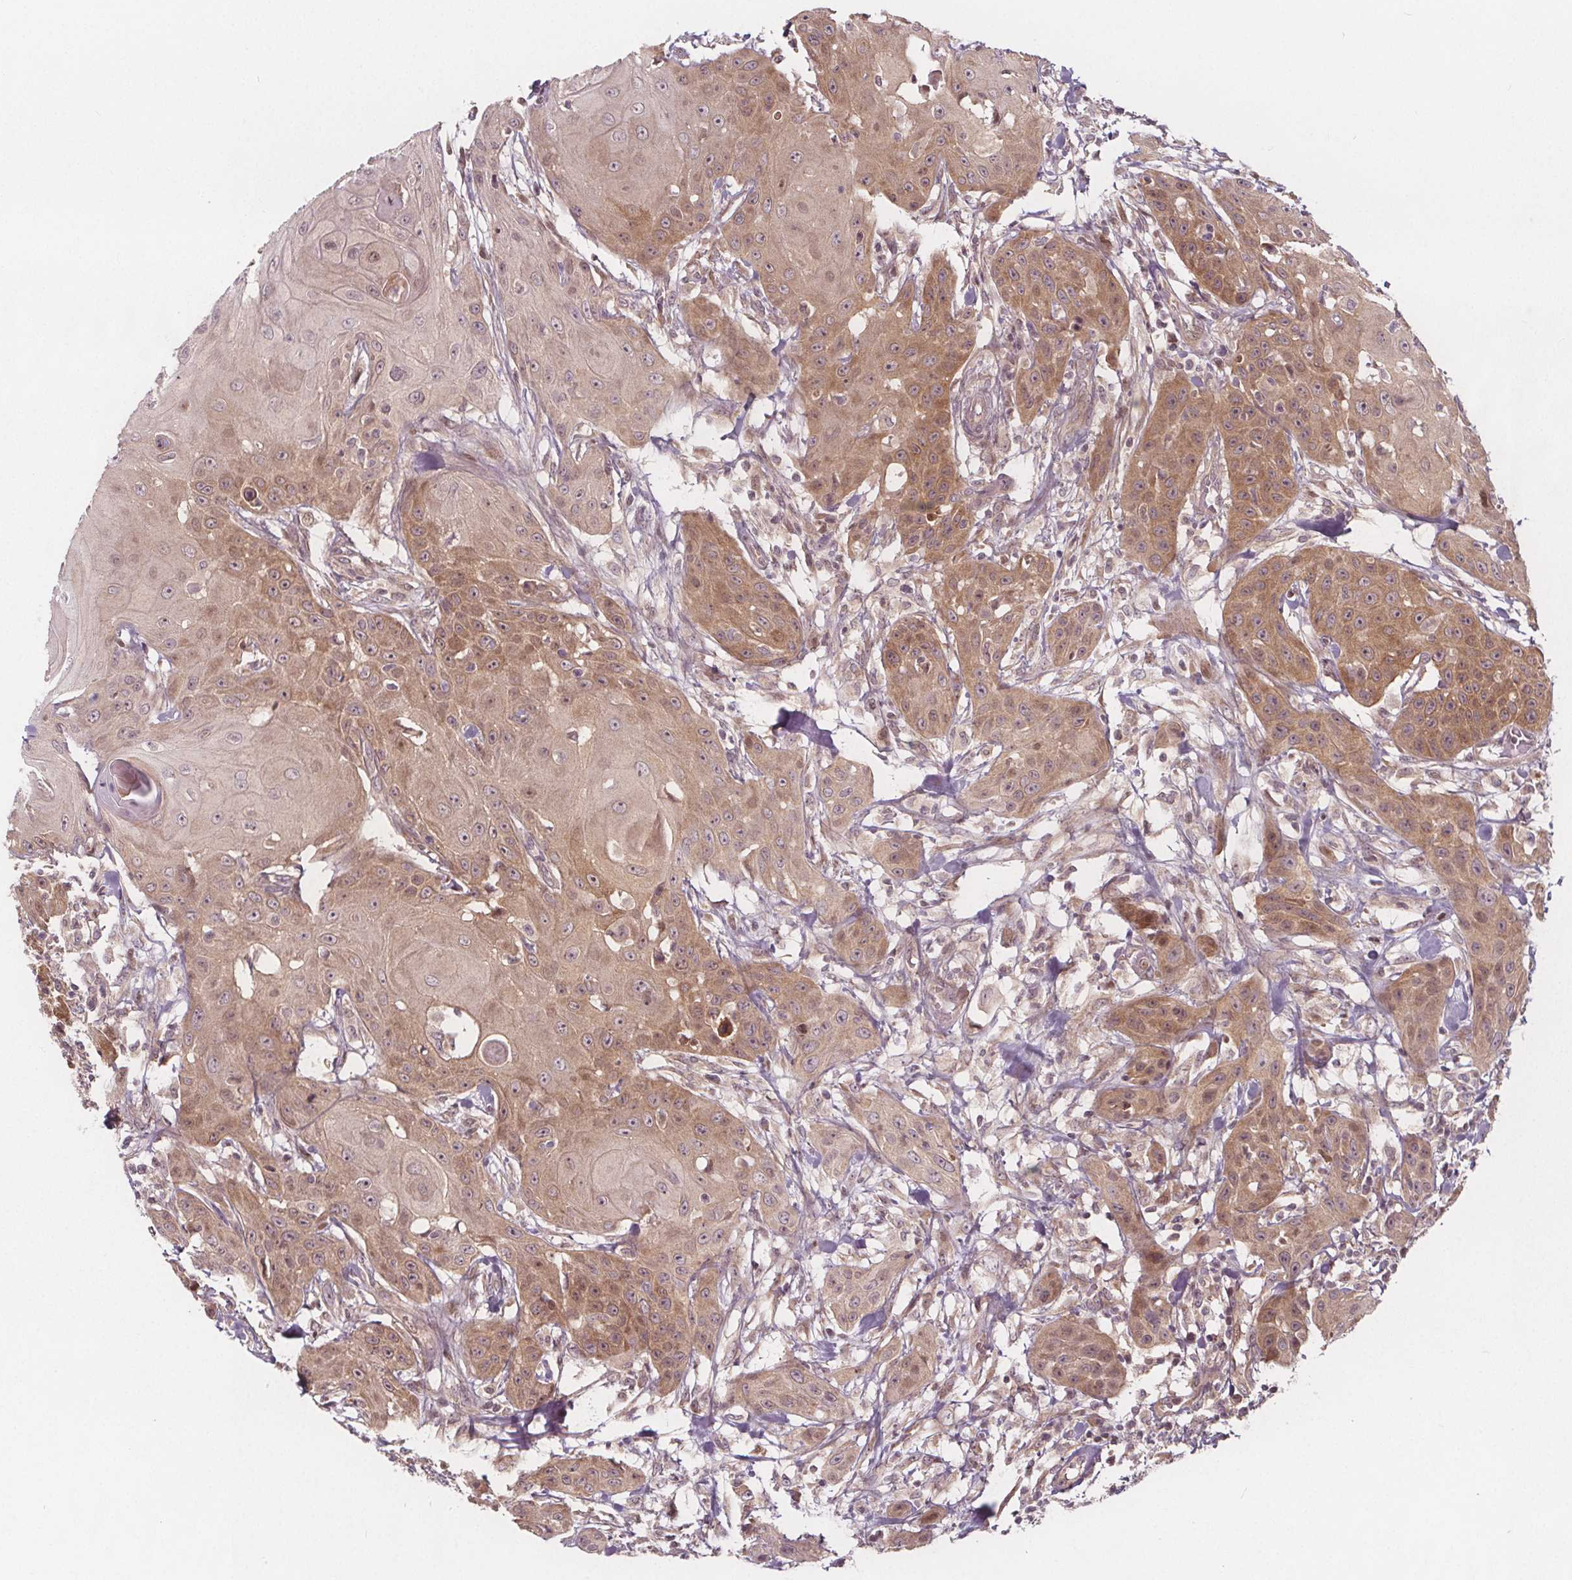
{"staining": {"intensity": "moderate", "quantity": ">75%", "location": "cytoplasmic/membranous"}, "tissue": "head and neck cancer", "cell_type": "Tumor cells", "image_type": "cancer", "snomed": [{"axis": "morphology", "description": "Squamous cell carcinoma, NOS"}, {"axis": "topography", "description": "Oral tissue"}, {"axis": "topography", "description": "Head-Neck"}], "caption": "Head and neck squamous cell carcinoma was stained to show a protein in brown. There is medium levels of moderate cytoplasmic/membranous staining in approximately >75% of tumor cells. The staining was performed using DAB to visualize the protein expression in brown, while the nuclei were stained in blue with hematoxylin (Magnification: 20x).", "gene": "AKT1S1", "patient": {"sex": "female", "age": 55}}